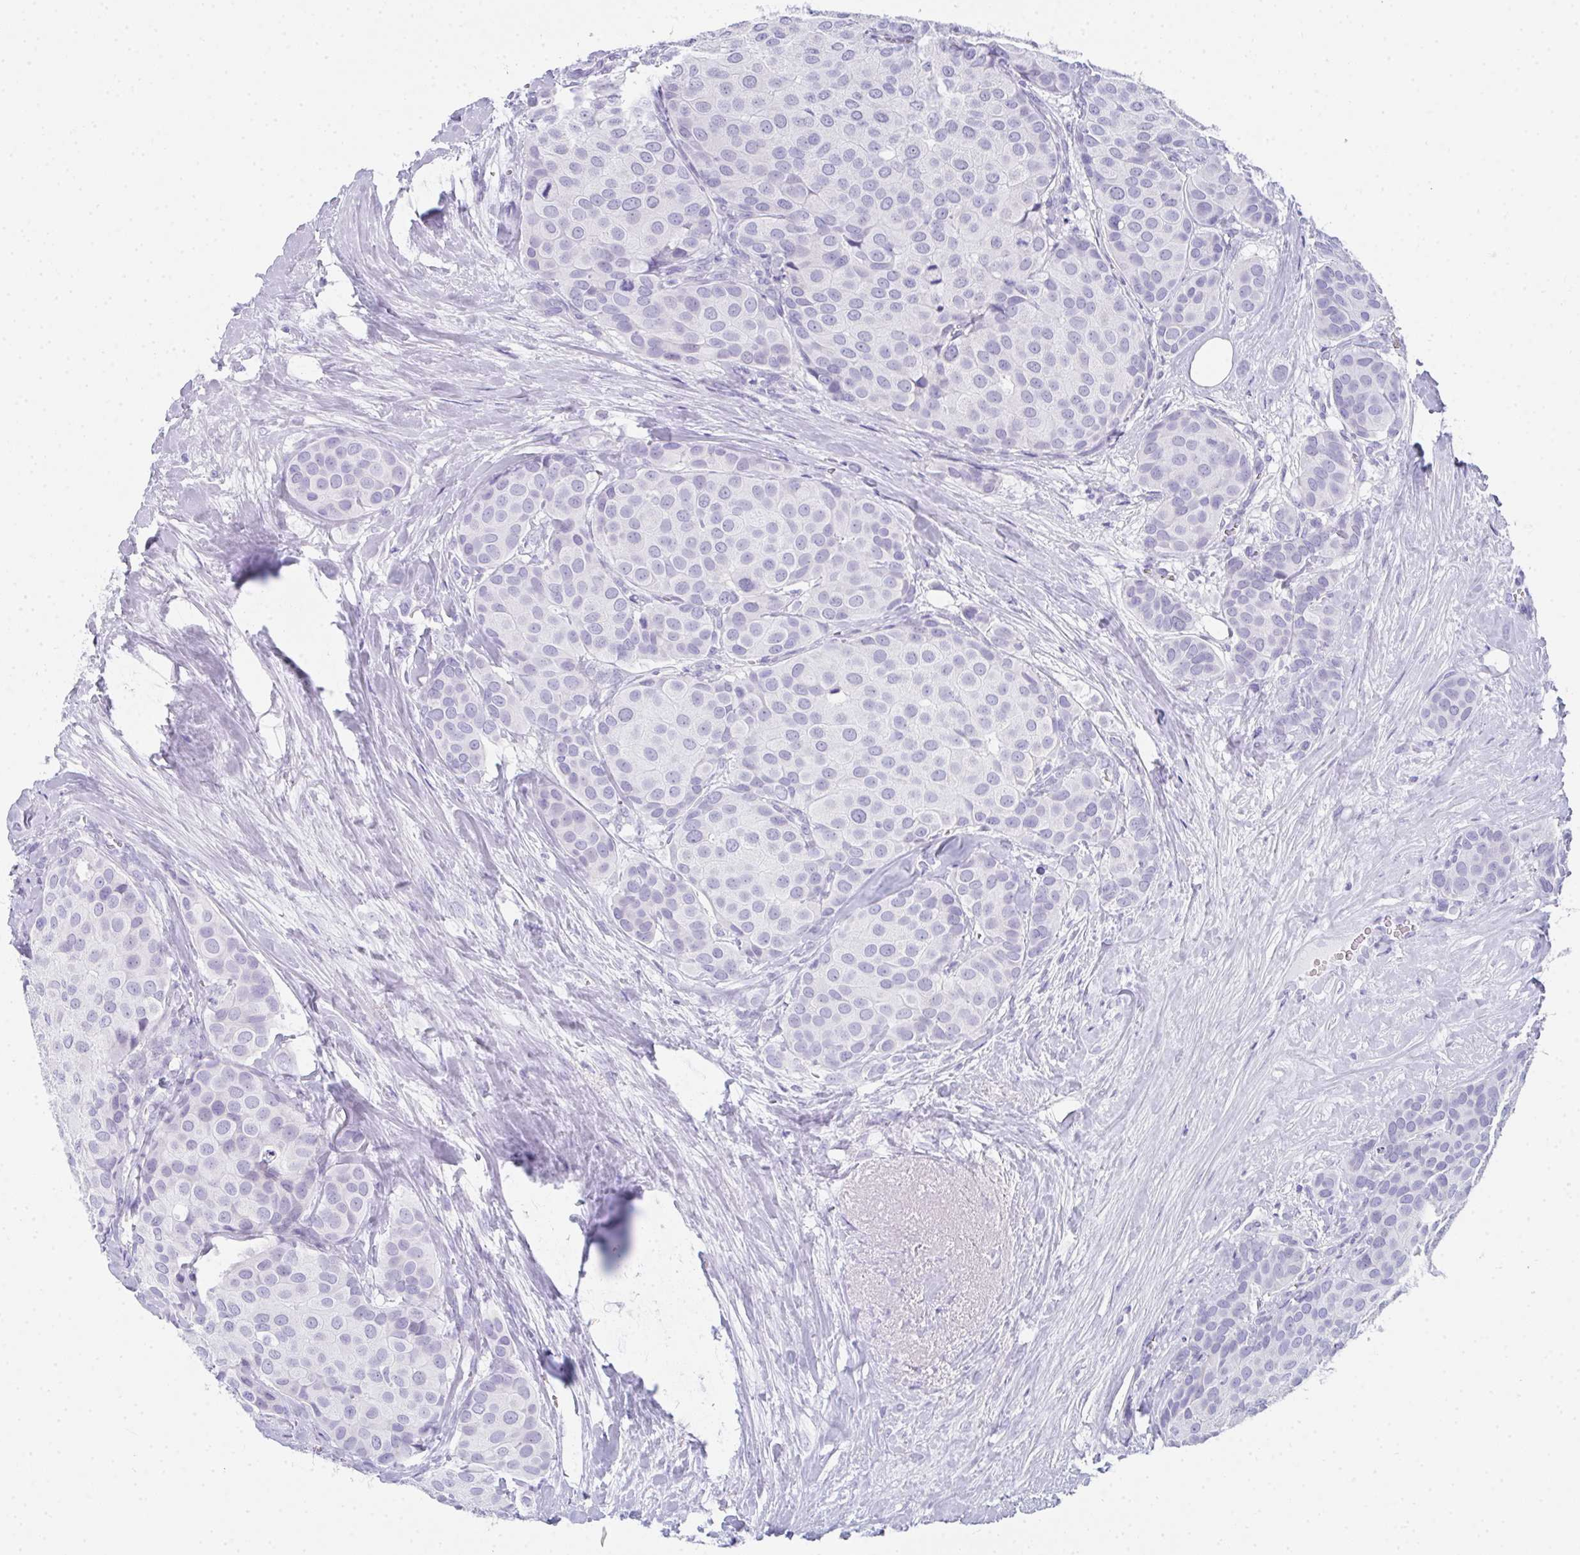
{"staining": {"intensity": "negative", "quantity": "none", "location": "none"}, "tissue": "breast cancer", "cell_type": "Tumor cells", "image_type": "cancer", "snomed": [{"axis": "morphology", "description": "Duct carcinoma"}, {"axis": "topography", "description": "Breast"}], "caption": "A micrograph of human breast cancer is negative for staining in tumor cells. (IHC, brightfield microscopy, high magnification).", "gene": "RLF", "patient": {"sex": "female", "age": 70}}